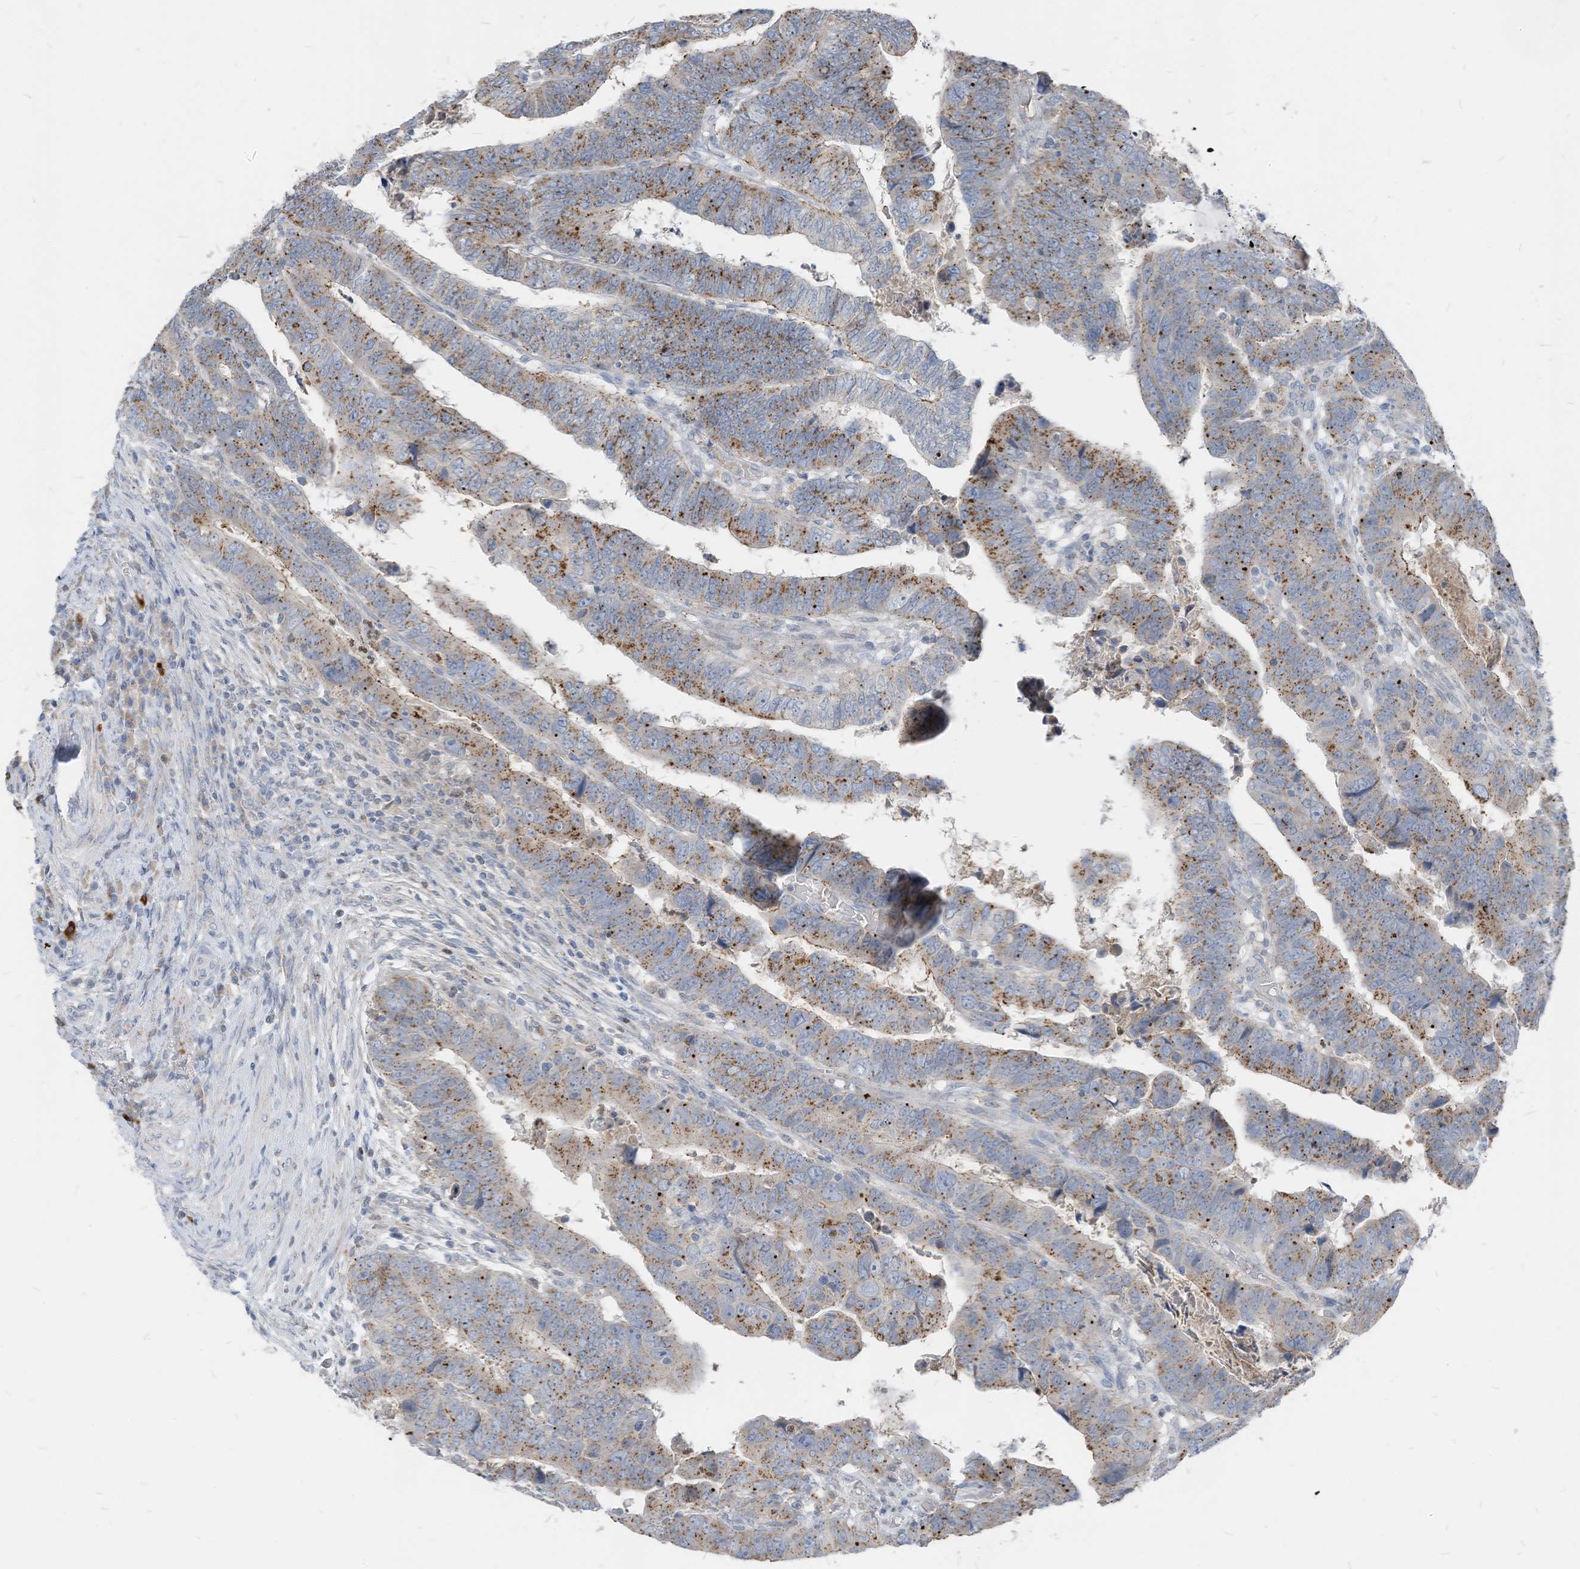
{"staining": {"intensity": "moderate", "quantity": ">75%", "location": "cytoplasmic/membranous"}, "tissue": "colorectal cancer", "cell_type": "Tumor cells", "image_type": "cancer", "snomed": [{"axis": "morphology", "description": "Normal tissue, NOS"}, {"axis": "morphology", "description": "Adenocarcinoma, NOS"}, {"axis": "topography", "description": "Rectum"}], "caption": "Immunohistochemical staining of colorectal cancer (adenocarcinoma) demonstrates medium levels of moderate cytoplasmic/membranous staining in about >75% of tumor cells. The protein is stained brown, and the nuclei are stained in blue (DAB (3,3'-diaminobenzidine) IHC with brightfield microscopy, high magnification).", "gene": "CHMP2B", "patient": {"sex": "female", "age": 65}}